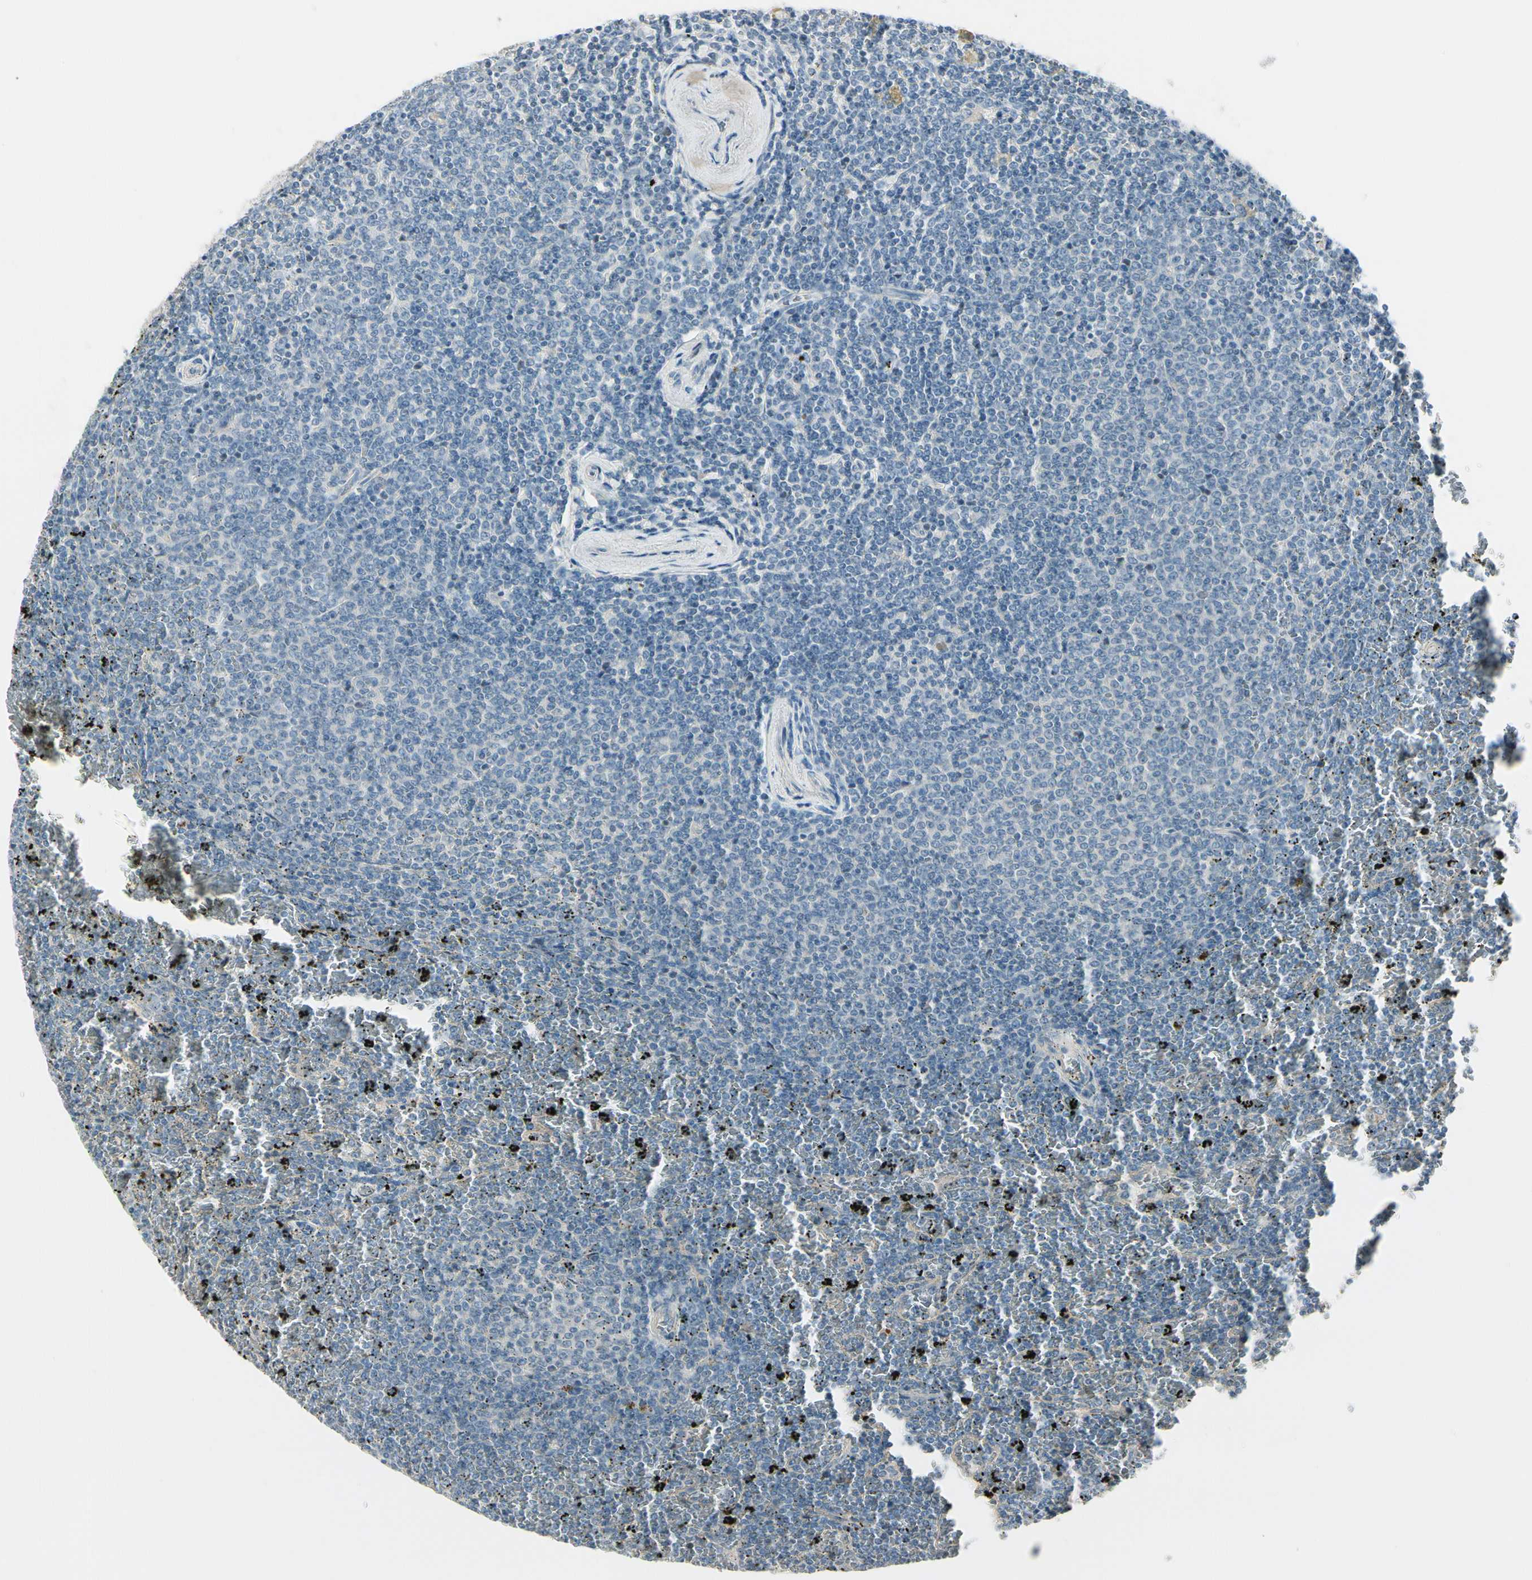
{"staining": {"intensity": "negative", "quantity": "none", "location": "none"}, "tissue": "lymphoma", "cell_type": "Tumor cells", "image_type": "cancer", "snomed": [{"axis": "morphology", "description": "Malignant lymphoma, non-Hodgkin's type, Low grade"}, {"axis": "topography", "description": "Spleen"}], "caption": "Immunohistochemistry (IHC) of human malignant lymphoma, non-Hodgkin's type (low-grade) shows no staining in tumor cells.", "gene": "CYP2E1", "patient": {"sex": "female", "age": 77}}